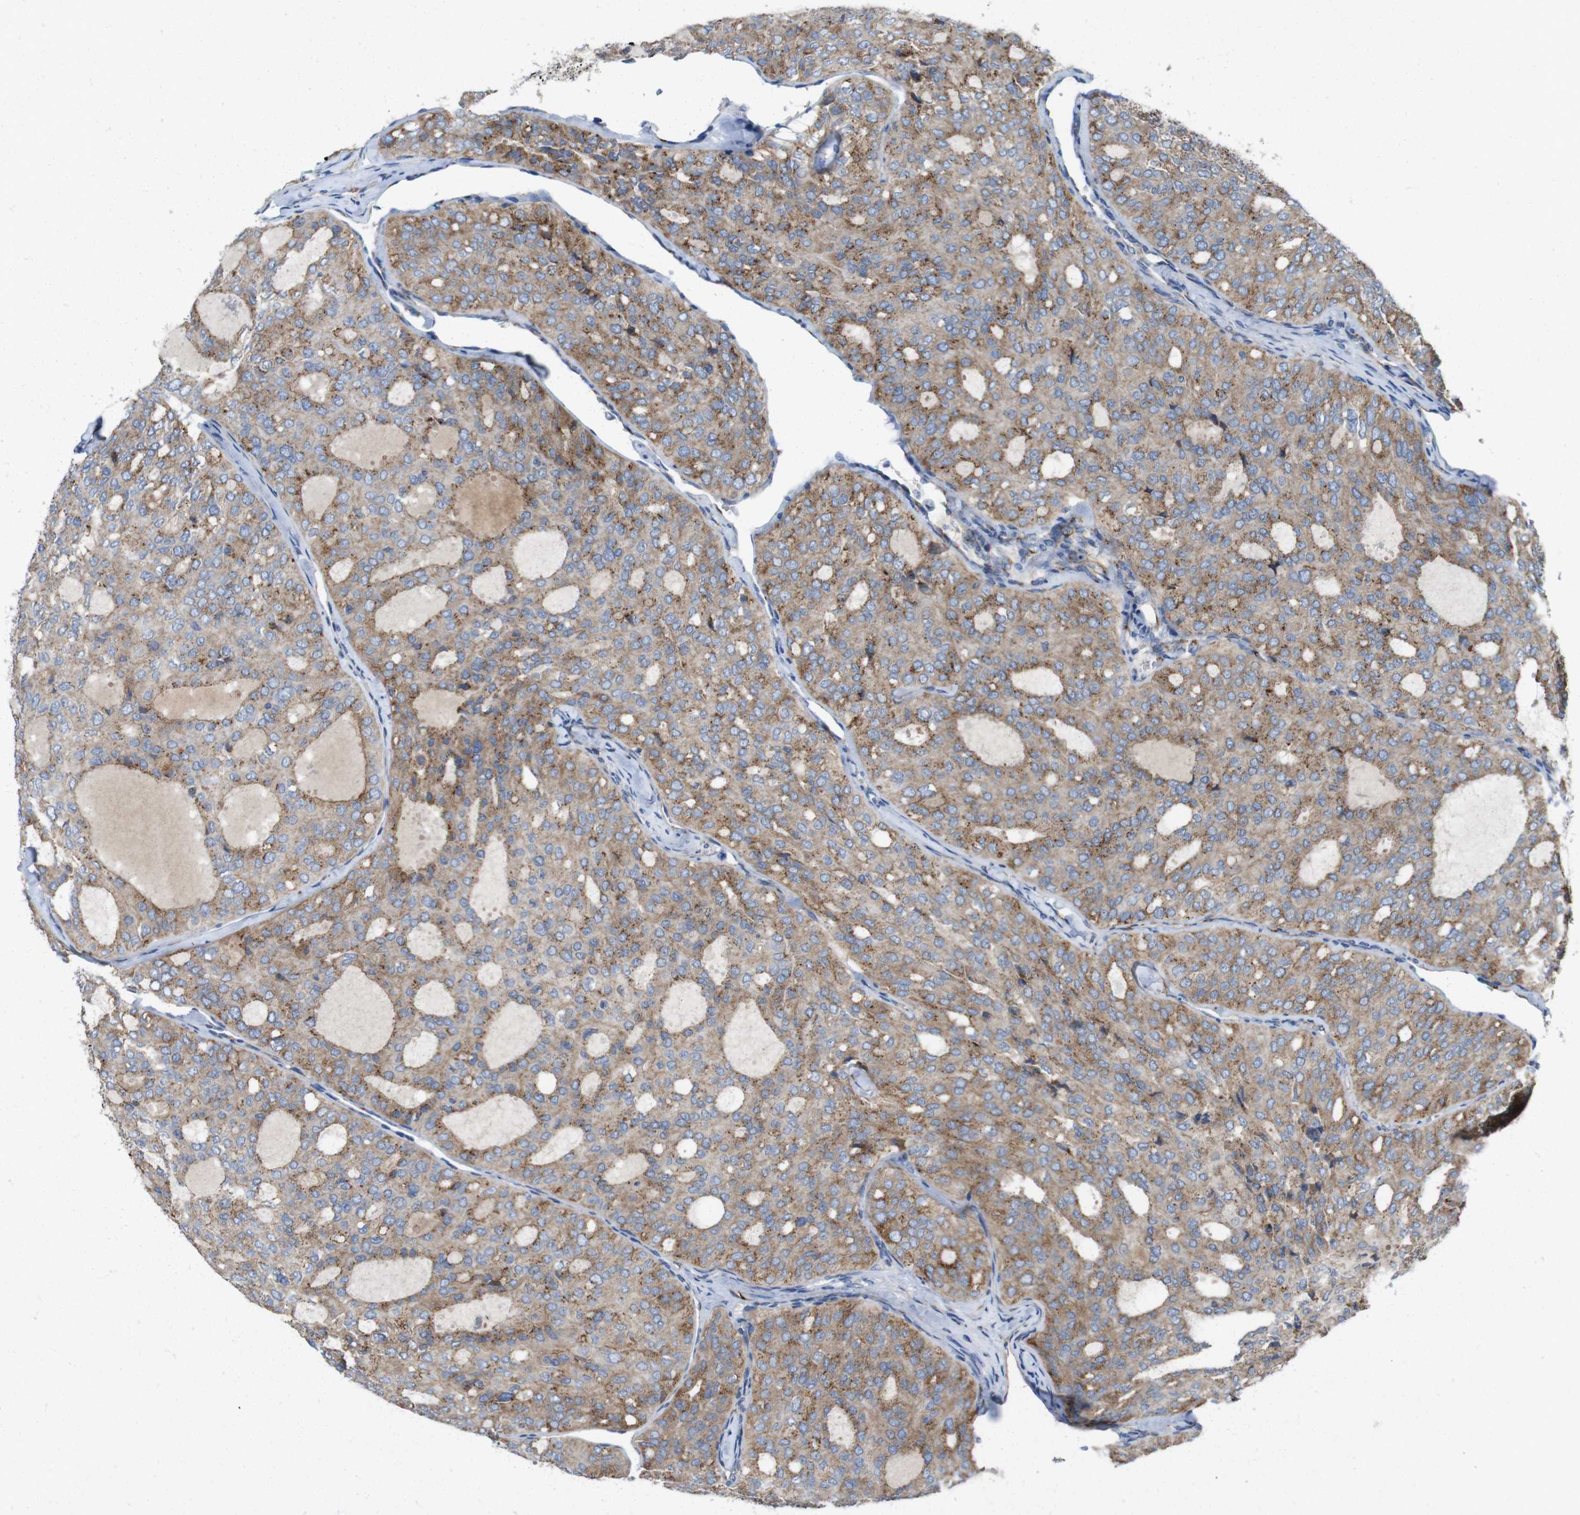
{"staining": {"intensity": "moderate", "quantity": ">75%", "location": "cytoplasmic/membranous"}, "tissue": "thyroid cancer", "cell_type": "Tumor cells", "image_type": "cancer", "snomed": [{"axis": "morphology", "description": "Follicular adenoma carcinoma, NOS"}, {"axis": "topography", "description": "Thyroid gland"}], "caption": "Protein staining of follicular adenoma carcinoma (thyroid) tissue exhibits moderate cytoplasmic/membranous expression in about >75% of tumor cells. Ihc stains the protein of interest in brown and the nuclei are stained blue.", "gene": "EFCAB14", "patient": {"sex": "male", "age": 75}}